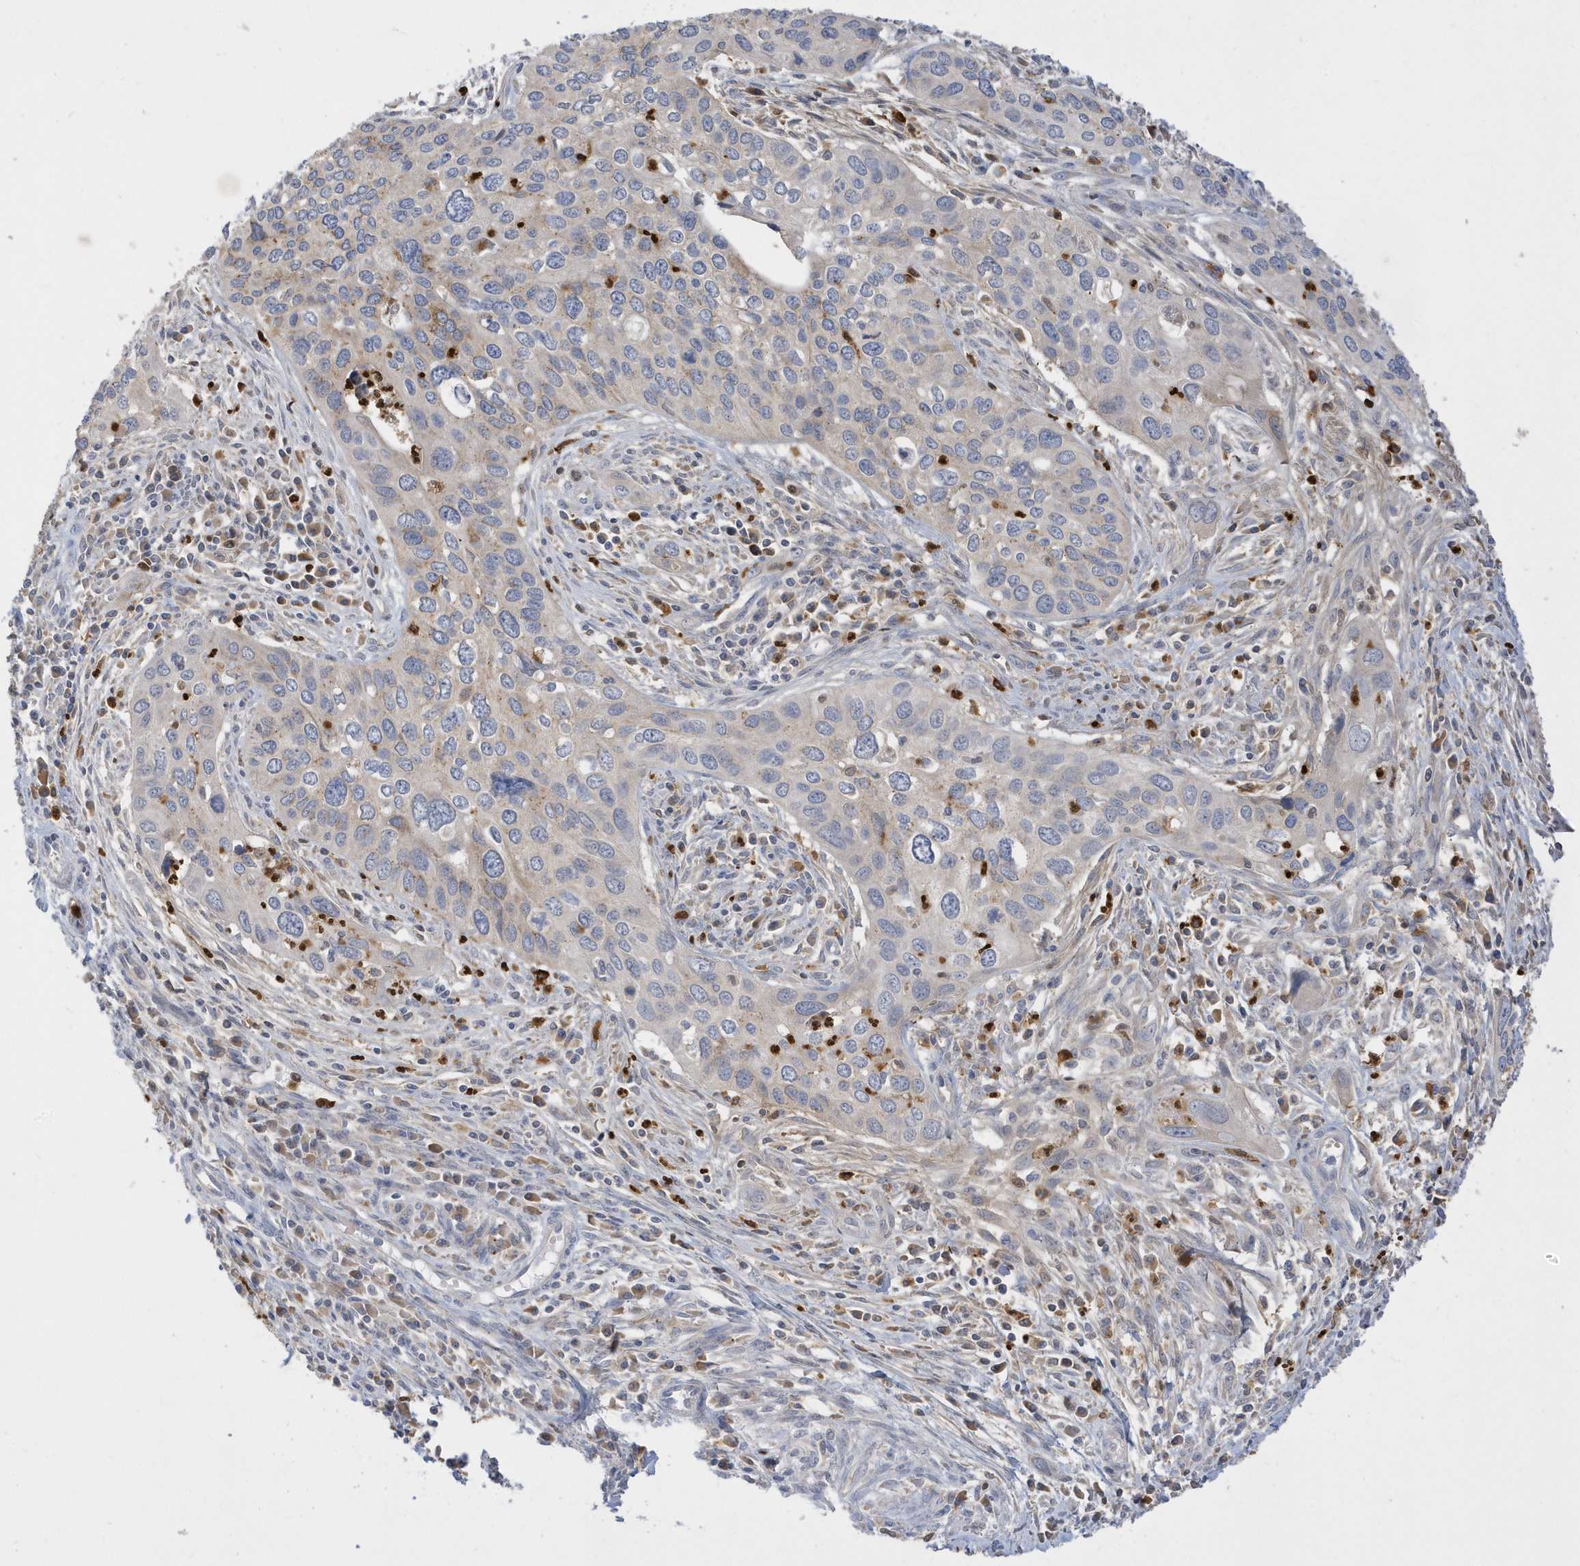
{"staining": {"intensity": "moderate", "quantity": "<25%", "location": "cytoplasmic/membranous"}, "tissue": "cervical cancer", "cell_type": "Tumor cells", "image_type": "cancer", "snomed": [{"axis": "morphology", "description": "Squamous cell carcinoma, NOS"}, {"axis": "topography", "description": "Cervix"}], "caption": "Immunohistochemistry (IHC) (DAB (3,3'-diaminobenzidine)) staining of human cervical squamous cell carcinoma demonstrates moderate cytoplasmic/membranous protein positivity in approximately <25% of tumor cells. Using DAB (3,3'-diaminobenzidine) (brown) and hematoxylin (blue) stains, captured at high magnification using brightfield microscopy.", "gene": "DPP9", "patient": {"sex": "female", "age": 55}}